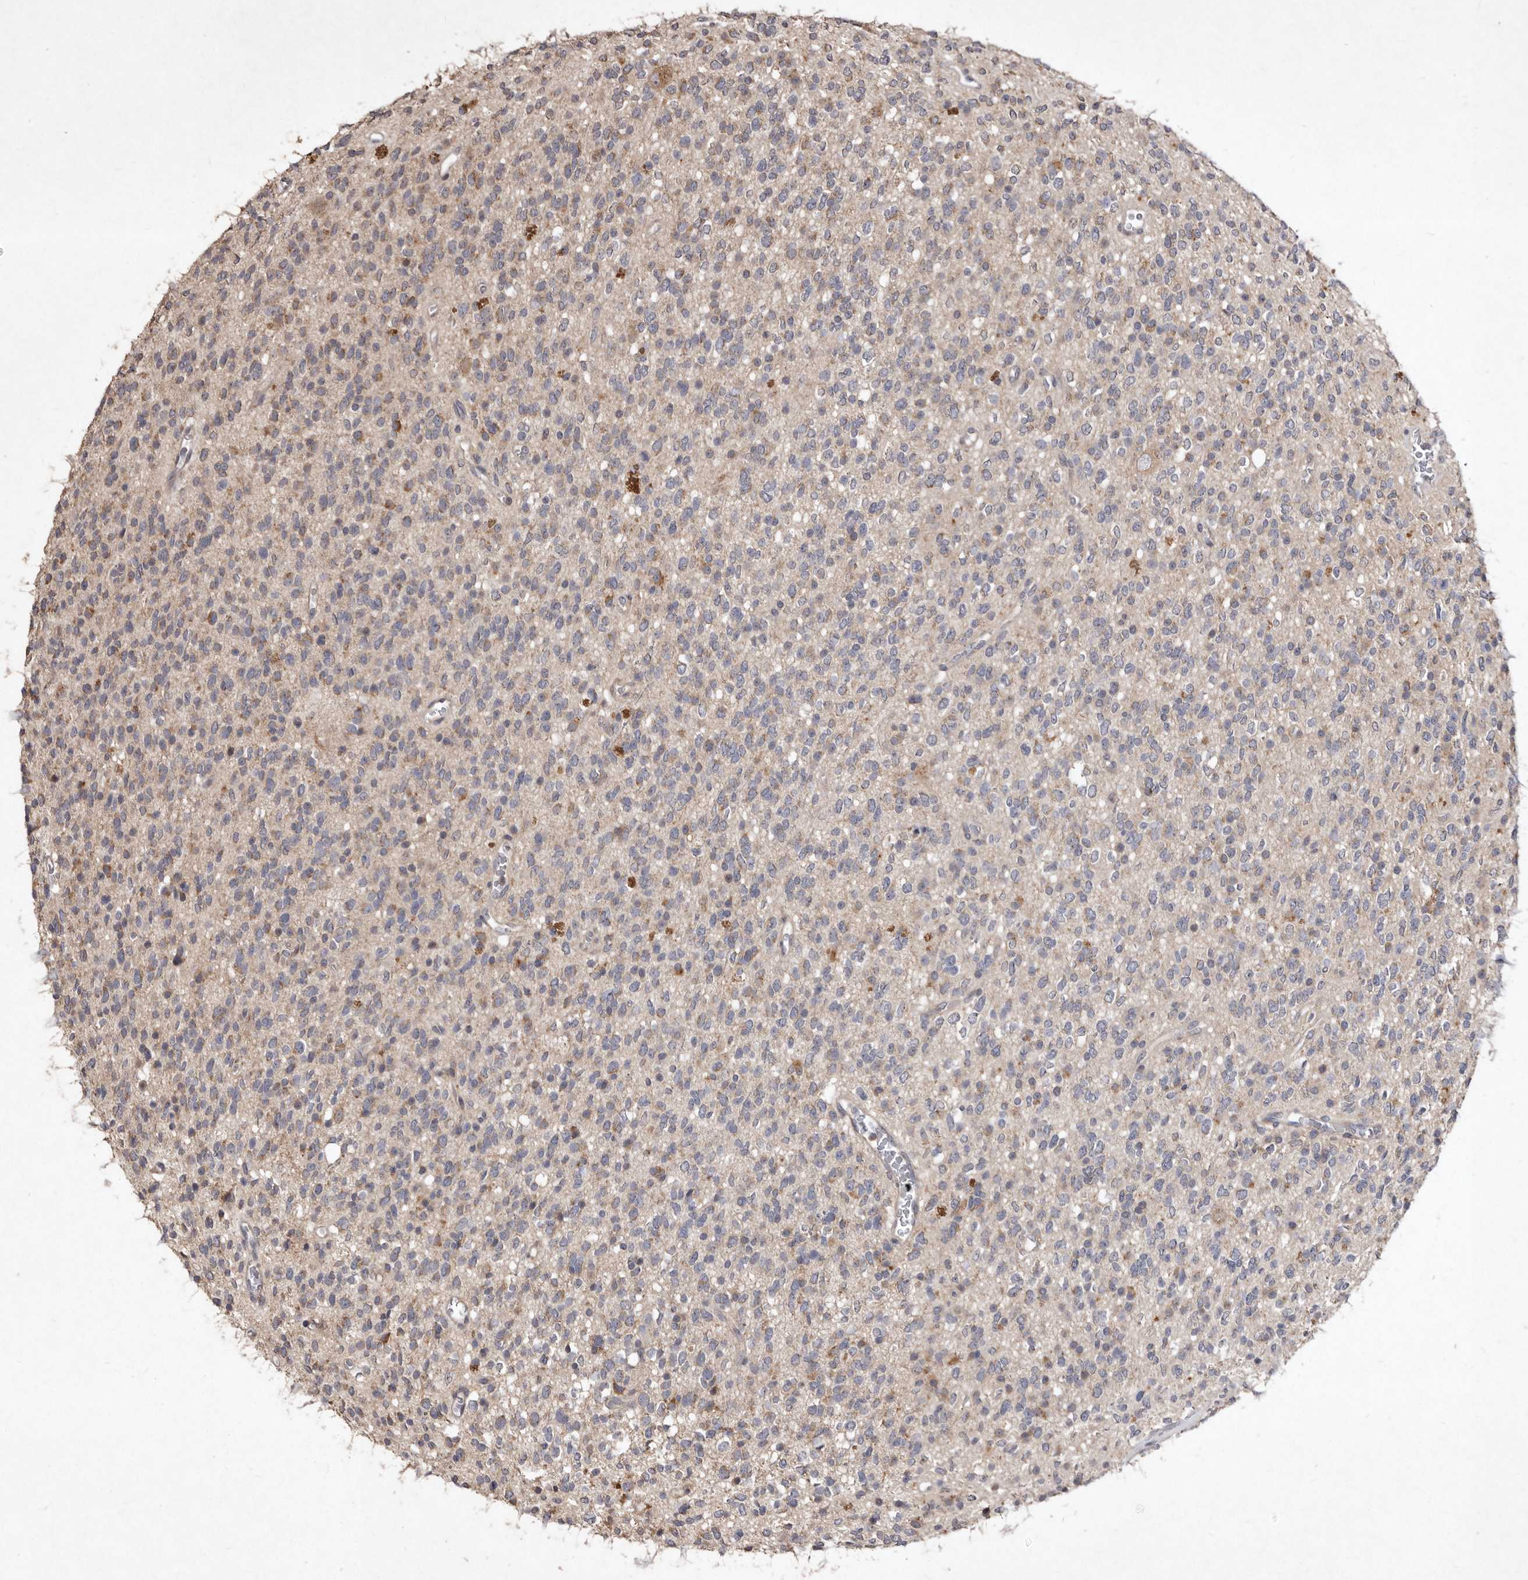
{"staining": {"intensity": "weak", "quantity": "25%-75%", "location": "cytoplasmic/membranous"}, "tissue": "glioma", "cell_type": "Tumor cells", "image_type": "cancer", "snomed": [{"axis": "morphology", "description": "Glioma, malignant, High grade"}, {"axis": "topography", "description": "Brain"}], "caption": "IHC histopathology image of human glioma stained for a protein (brown), which shows low levels of weak cytoplasmic/membranous positivity in about 25%-75% of tumor cells.", "gene": "FLAD1", "patient": {"sex": "male", "age": 34}}